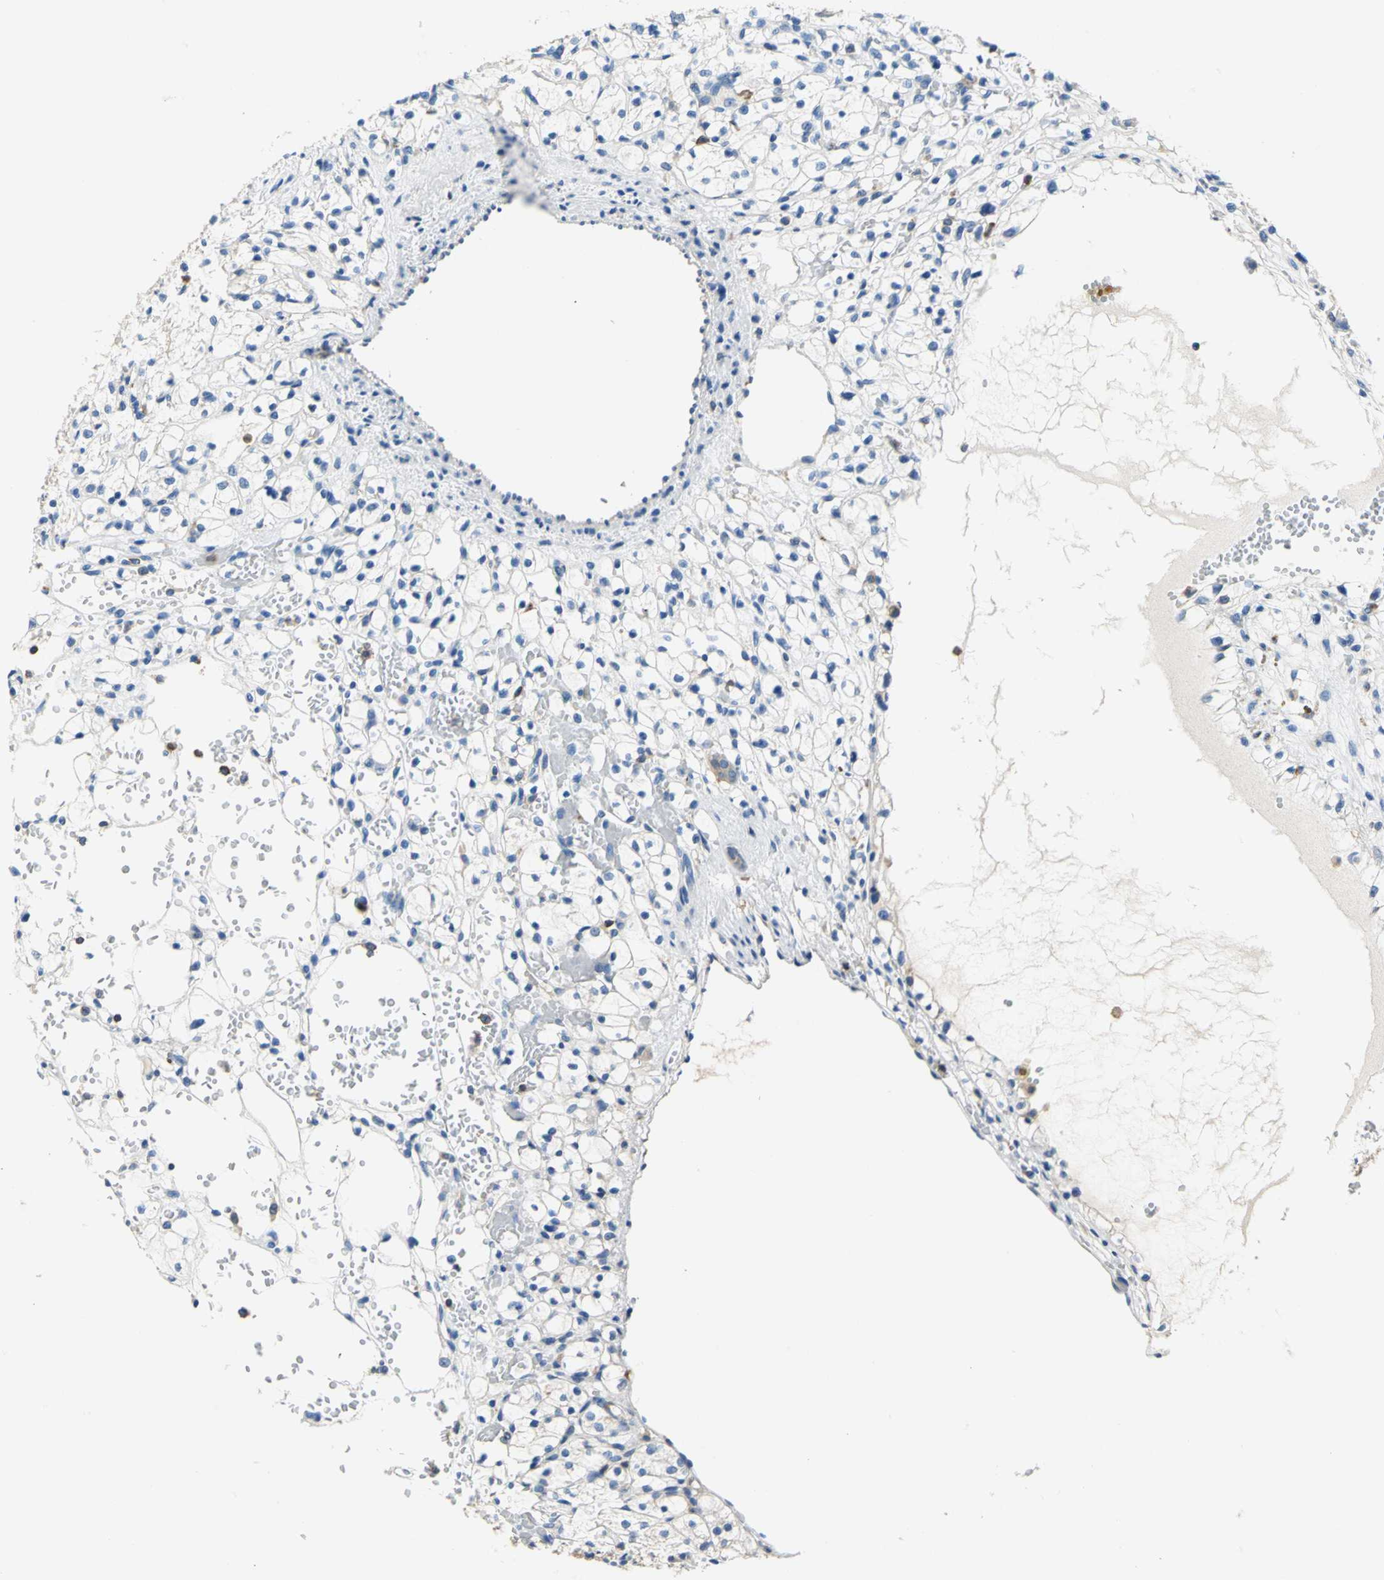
{"staining": {"intensity": "negative", "quantity": "none", "location": "none"}, "tissue": "renal cancer", "cell_type": "Tumor cells", "image_type": "cancer", "snomed": [{"axis": "morphology", "description": "Adenocarcinoma, NOS"}, {"axis": "topography", "description": "Kidney"}], "caption": "High magnification brightfield microscopy of adenocarcinoma (renal) stained with DAB (brown) and counterstained with hematoxylin (blue): tumor cells show no significant staining. (DAB immunohistochemistry (IHC) visualized using brightfield microscopy, high magnification).", "gene": "SEPTIN6", "patient": {"sex": "female", "age": 60}}